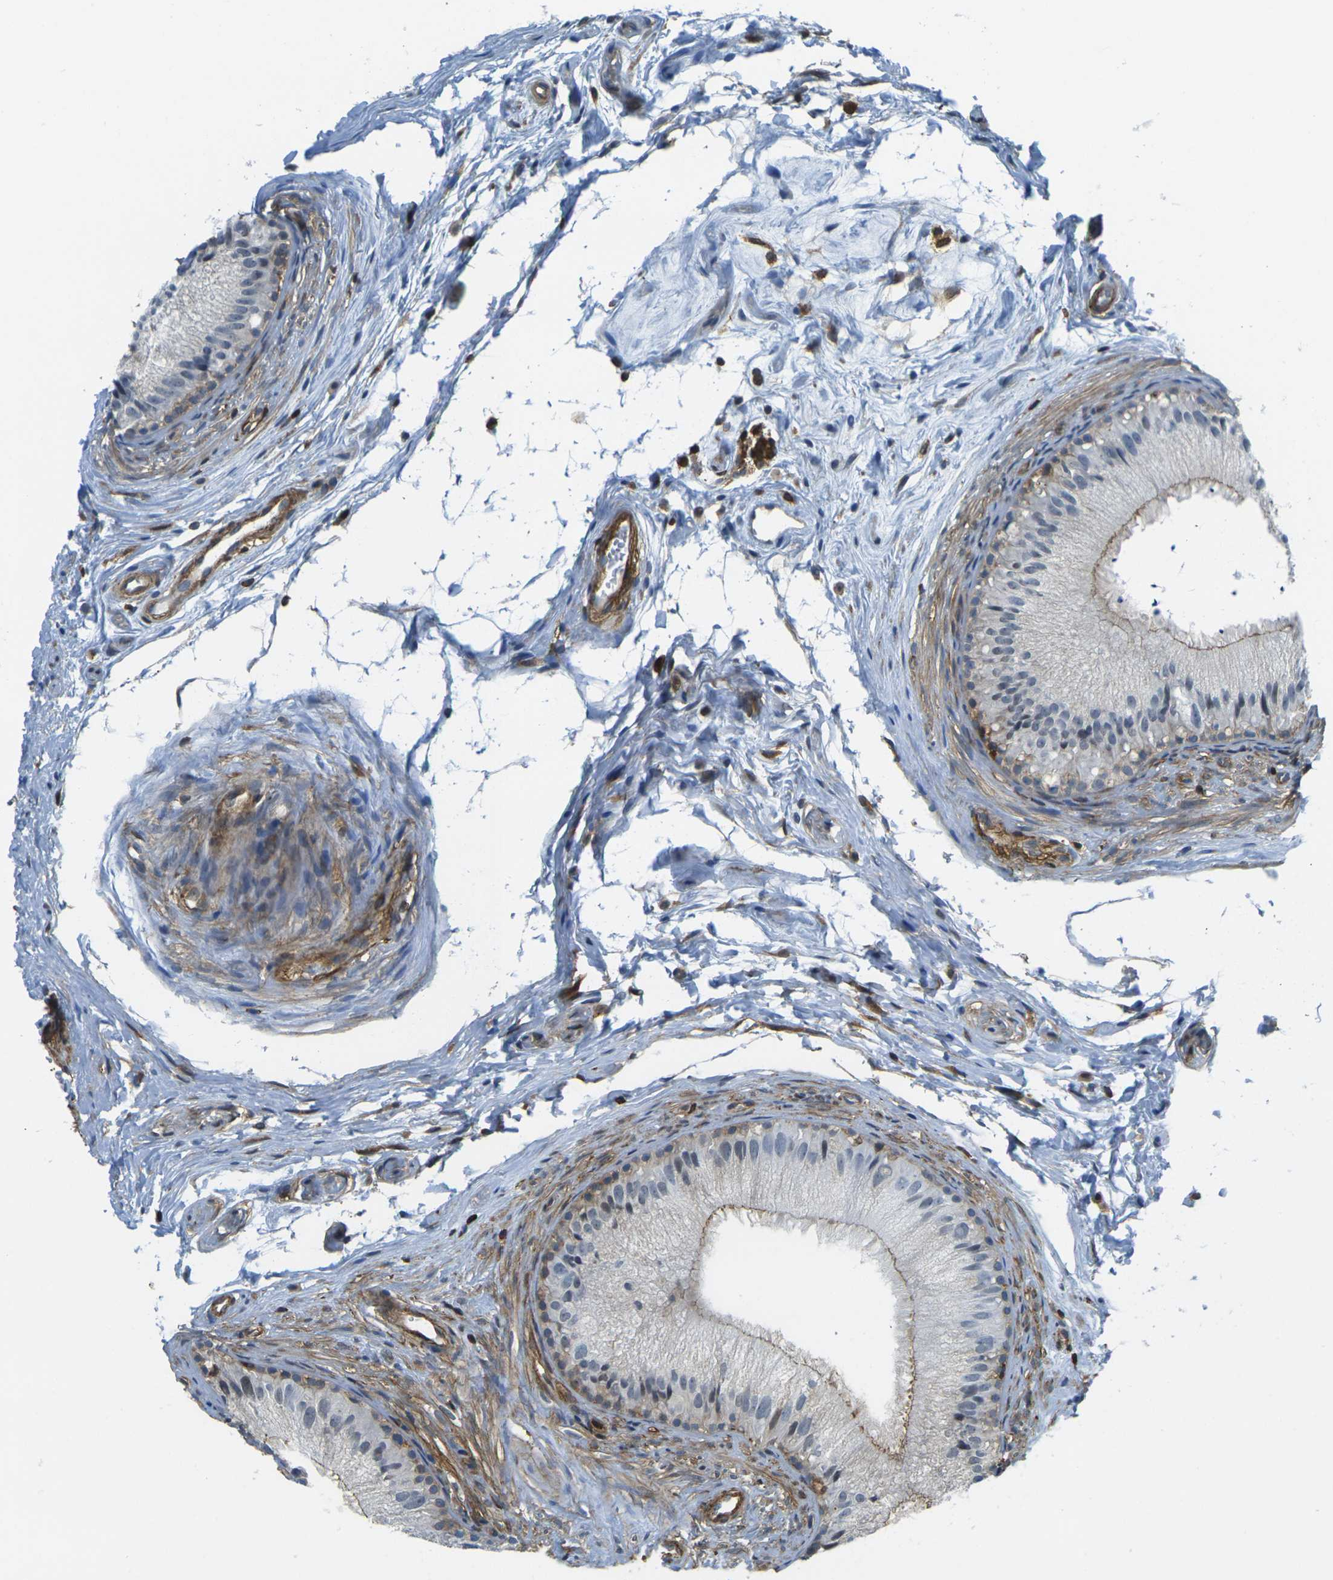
{"staining": {"intensity": "weak", "quantity": "25%-75%", "location": "cytoplasmic/membranous"}, "tissue": "epididymis", "cell_type": "Glandular cells", "image_type": "normal", "snomed": [{"axis": "morphology", "description": "Normal tissue, NOS"}, {"axis": "topography", "description": "Epididymis"}], "caption": "An immunohistochemistry micrograph of normal tissue is shown. Protein staining in brown shows weak cytoplasmic/membranous positivity in epididymis within glandular cells. (DAB (3,3'-diaminobenzidine) IHC with brightfield microscopy, high magnification).", "gene": "LASP1", "patient": {"sex": "male", "age": 56}}